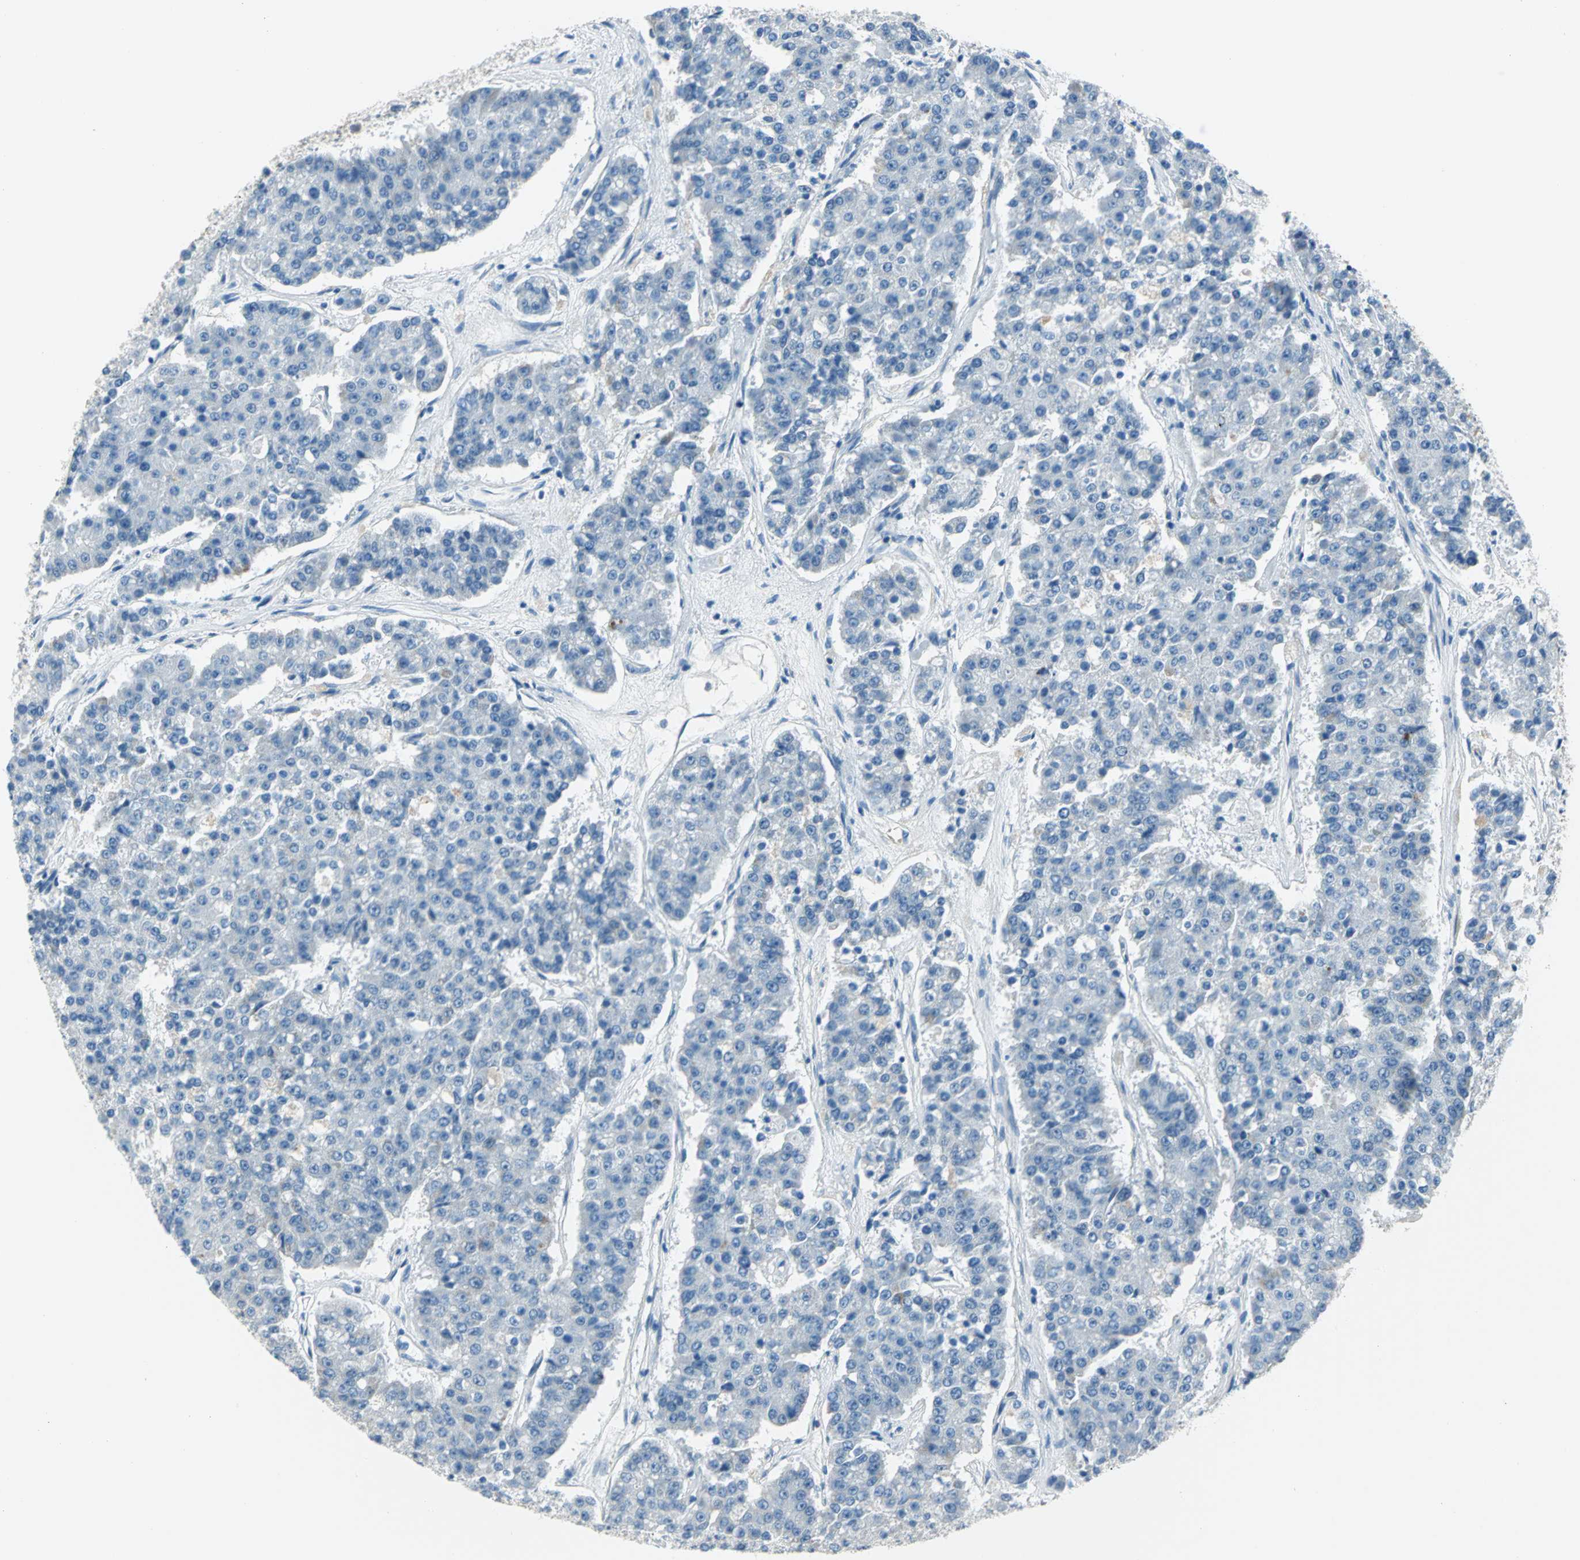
{"staining": {"intensity": "negative", "quantity": "none", "location": "none"}, "tissue": "pancreatic cancer", "cell_type": "Tumor cells", "image_type": "cancer", "snomed": [{"axis": "morphology", "description": "Adenocarcinoma, NOS"}, {"axis": "topography", "description": "Pancreas"}], "caption": "High power microscopy micrograph of an IHC micrograph of adenocarcinoma (pancreatic), revealing no significant staining in tumor cells. (Immunohistochemistry (ihc), brightfield microscopy, high magnification).", "gene": "MUC4", "patient": {"sex": "male", "age": 50}}